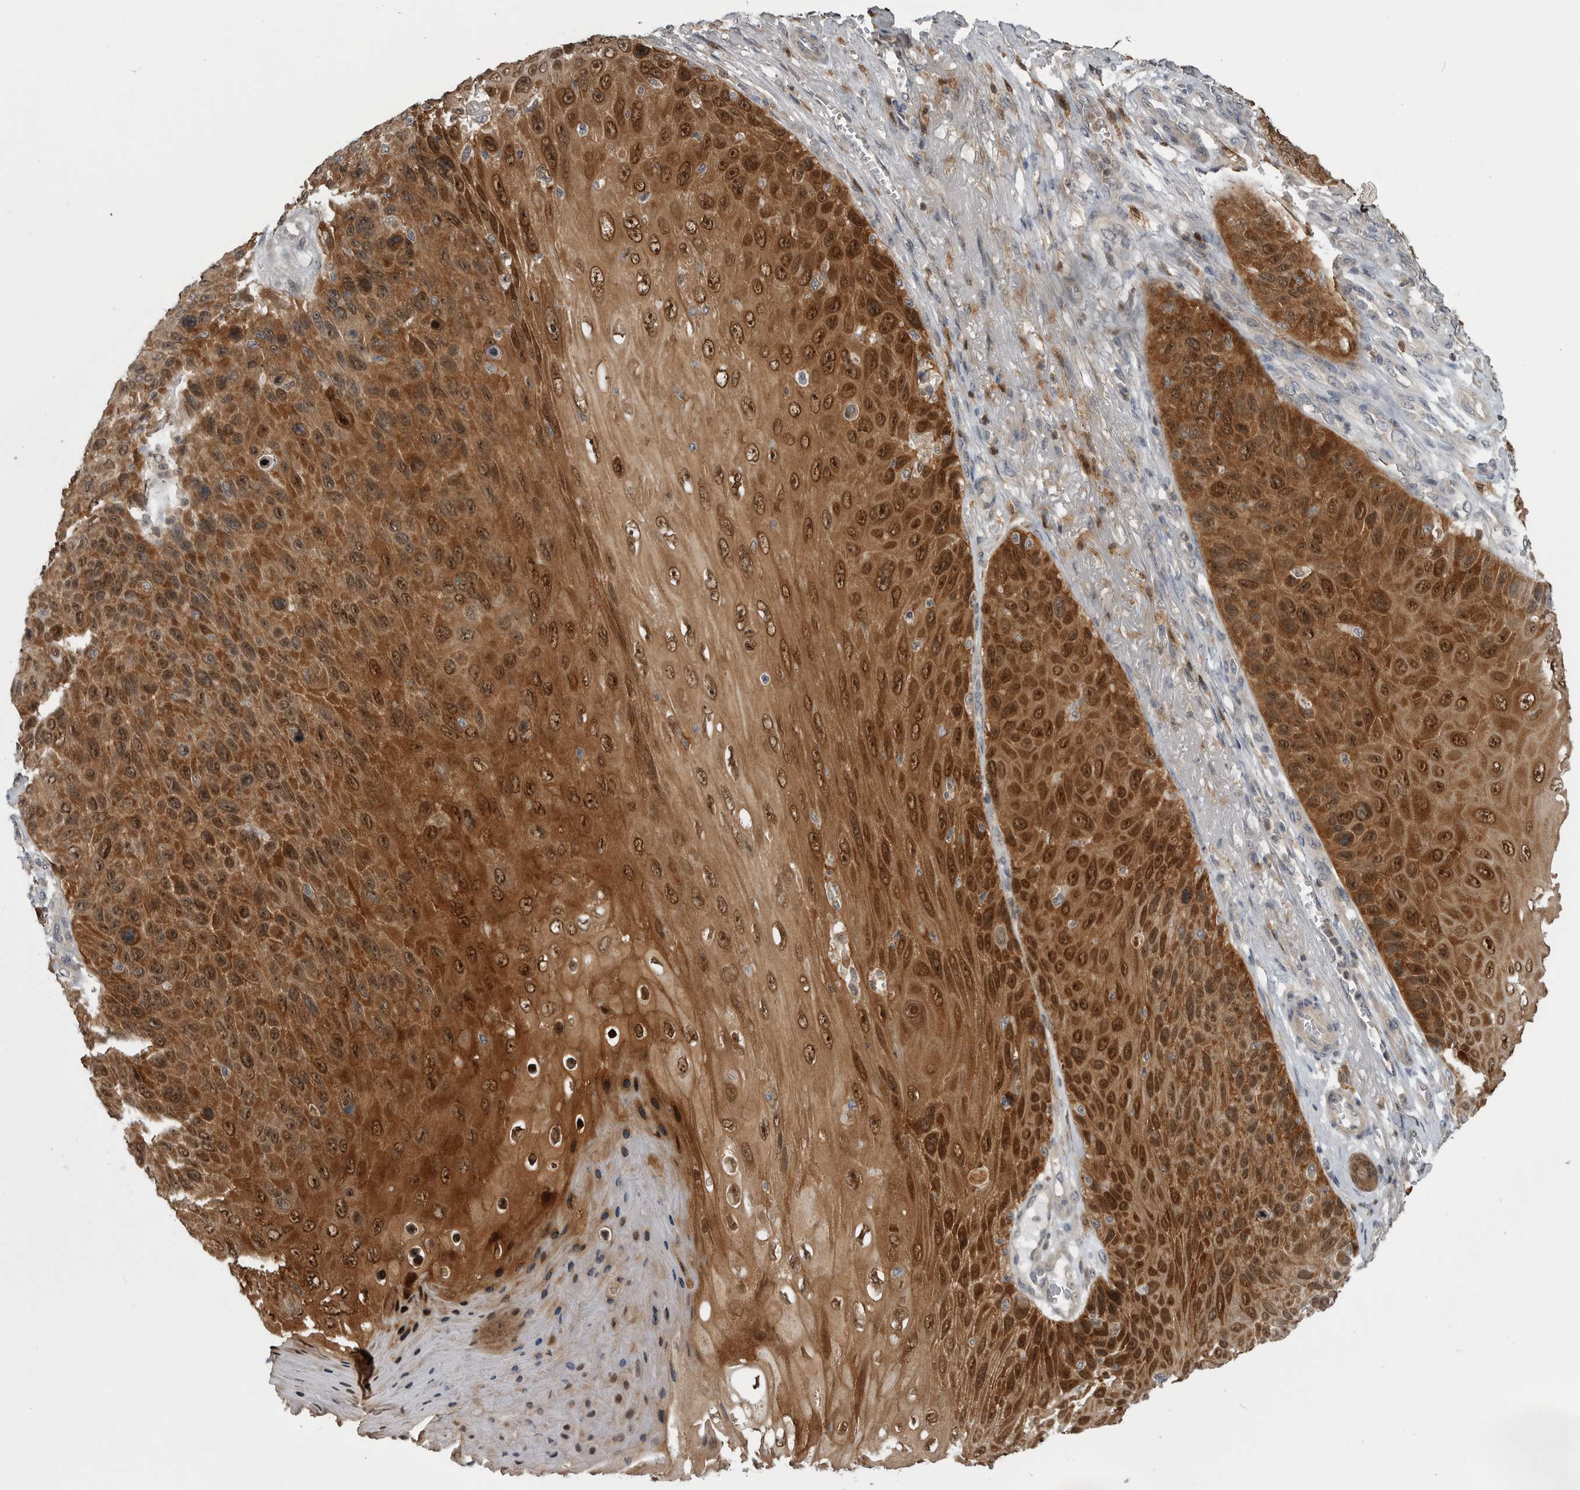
{"staining": {"intensity": "moderate", "quantity": ">75%", "location": "cytoplasmic/membranous,nuclear"}, "tissue": "skin cancer", "cell_type": "Tumor cells", "image_type": "cancer", "snomed": [{"axis": "morphology", "description": "Squamous cell carcinoma, NOS"}, {"axis": "topography", "description": "Skin"}], "caption": "Skin squamous cell carcinoma stained with immunohistochemistry reveals moderate cytoplasmic/membranous and nuclear expression in about >75% of tumor cells.", "gene": "MAPK13", "patient": {"sex": "female", "age": 88}}